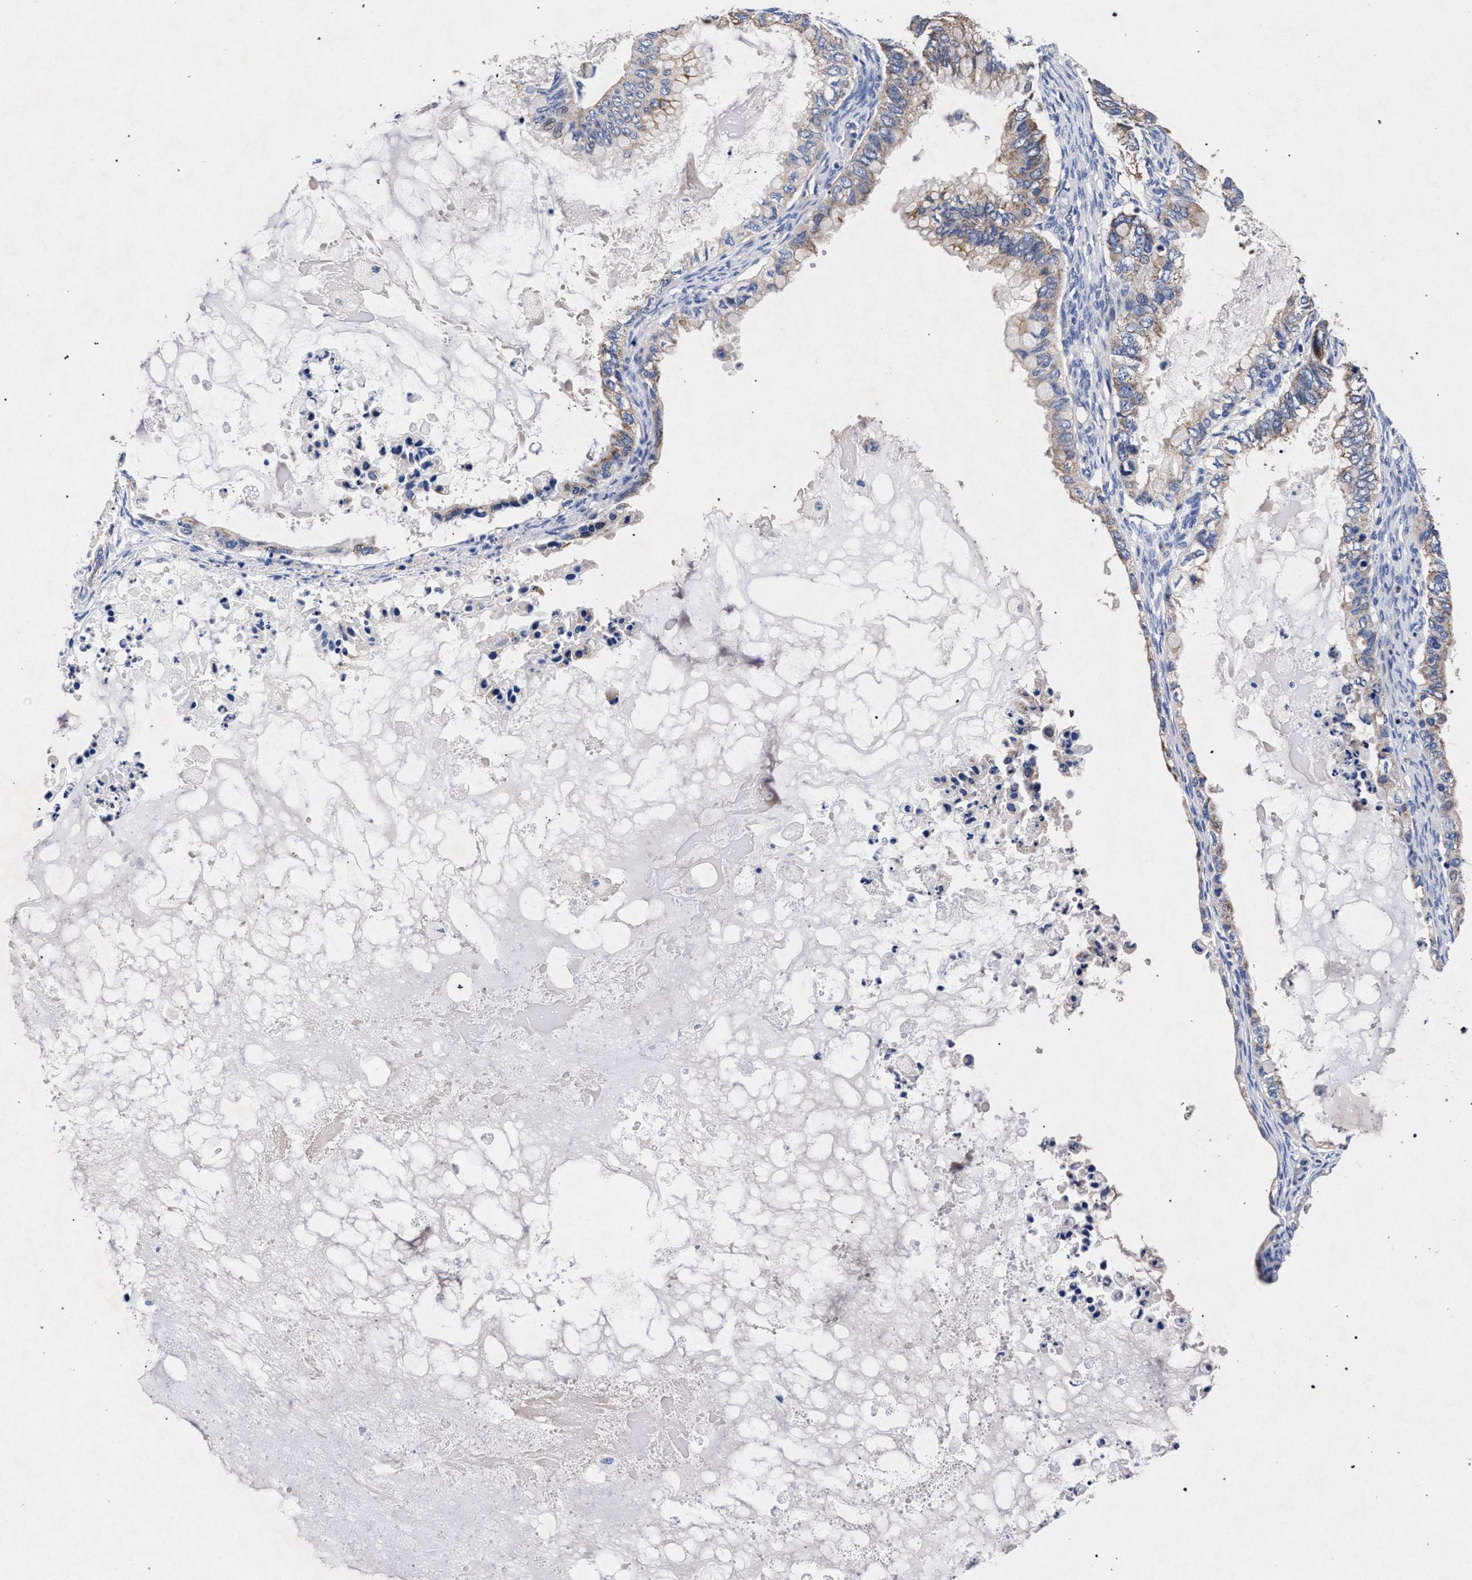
{"staining": {"intensity": "weak", "quantity": "25%-75%", "location": "cytoplasmic/membranous"}, "tissue": "ovarian cancer", "cell_type": "Tumor cells", "image_type": "cancer", "snomed": [{"axis": "morphology", "description": "Cystadenocarcinoma, mucinous, NOS"}, {"axis": "topography", "description": "Ovary"}], "caption": "Ovarian mucinous cystadenocarcinoma stained for a protein (brown) reveals weak cytoplasmic/membranous positive staining in about 25%-75% of tumor cells.", "gene": "HSD17B14", "patient": {"sex": "female", "age": 80}}